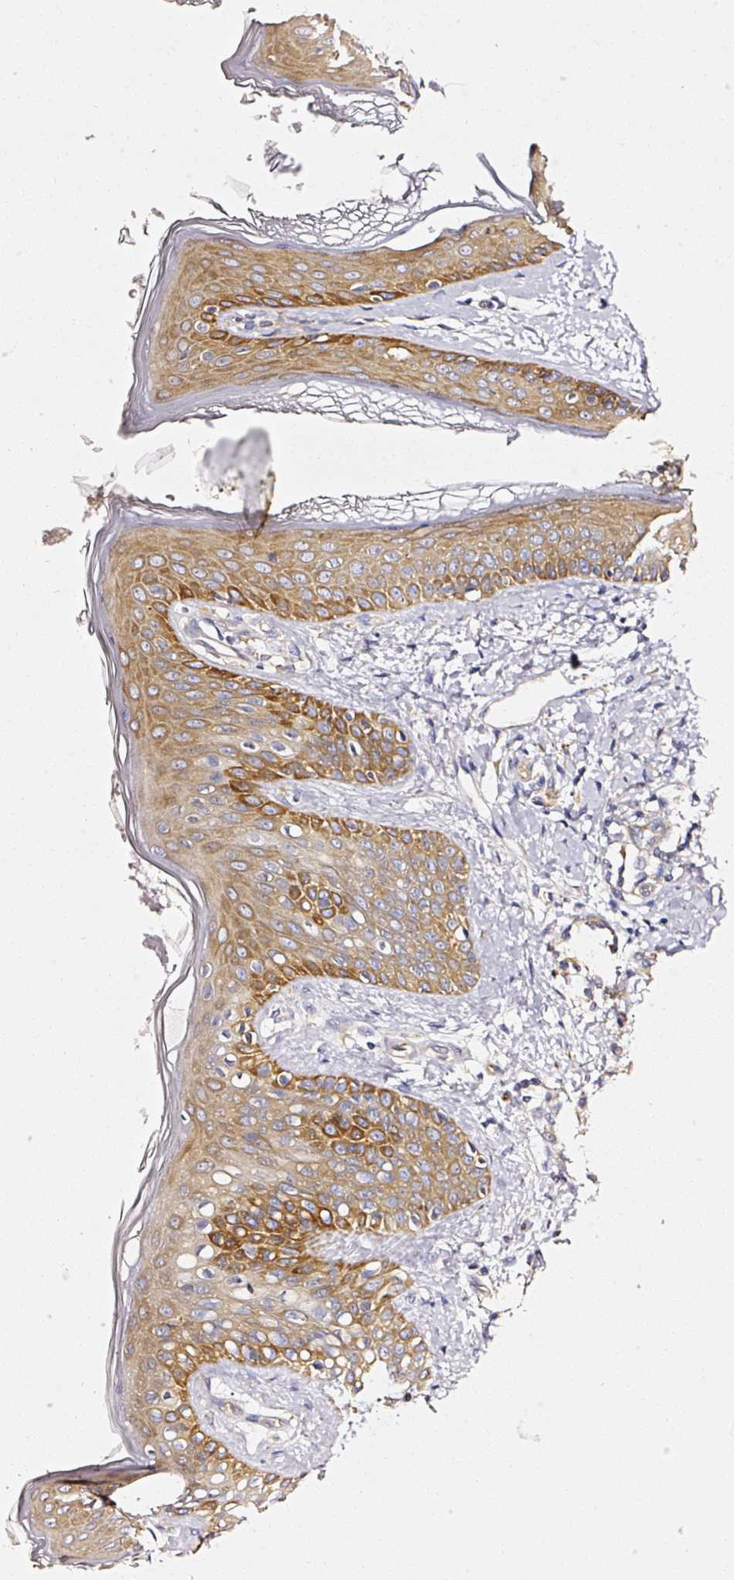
{"staining": {"intensity": "weak", "quantity": "25%-75%", "location": "cytoplasmic/membranous"}, "tissue": "skin", "cell_type": "Fibroblasts", "image_type": "normal", "snomed": [{"axis": "morphology", "description": "Normal tissue, NOS"}, {"axis": "topography", "description": "Skin"}], "caption": "Immunohistochemical staining of unremarkable human skin shows low levels of weak cytoplasmic/membranous positivity in about 25%-75% of fibroblasts. (Brightfield microscopy of DAB IHC at high magnification).", "gene": "RPL10A", "patient": {"sex": "male", "age": 16}}